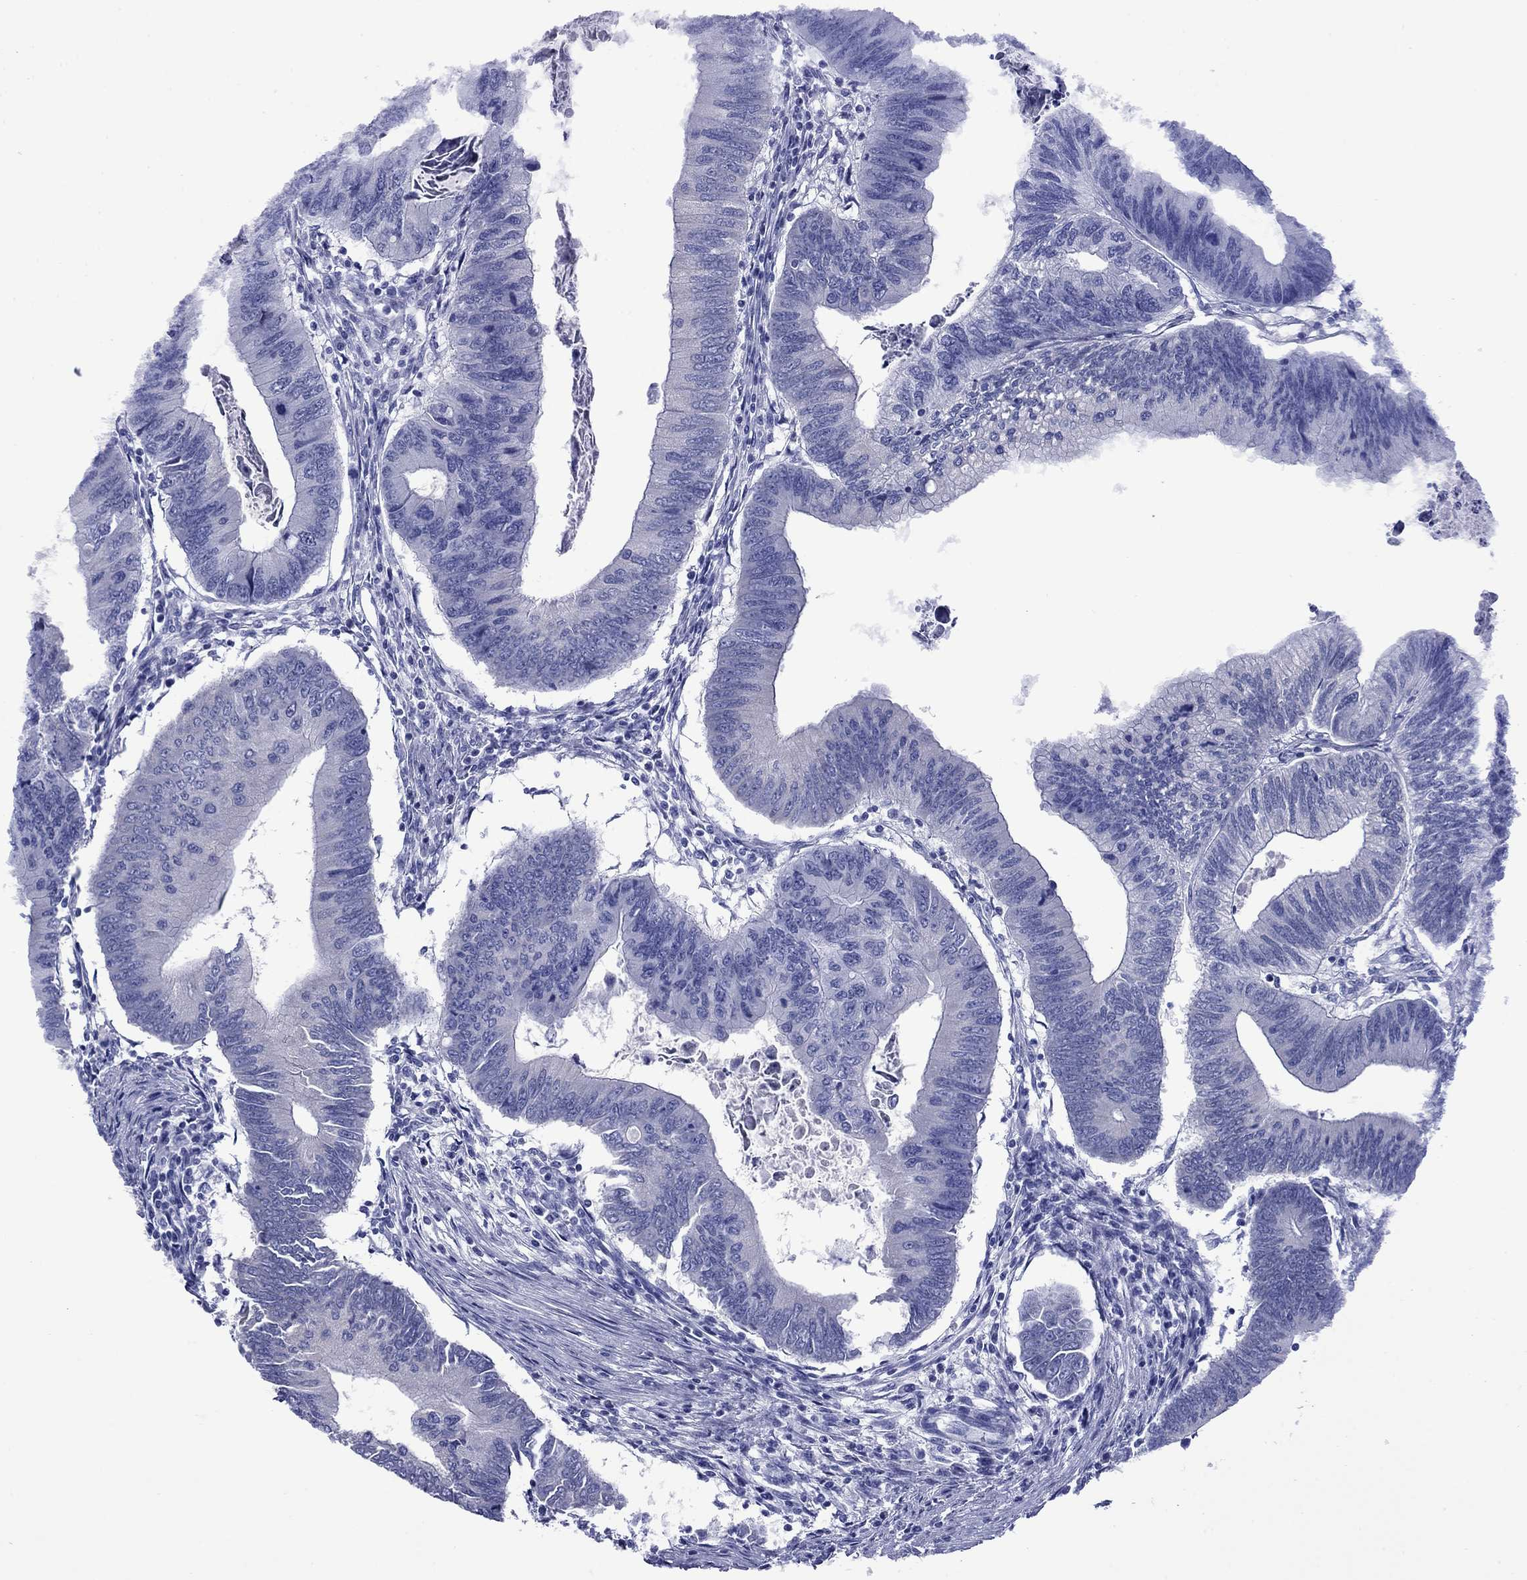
{"staining": {"intensity": "negative", "quantity": "none", "location": "none"}, "tissue": "colorectal cancer", "cell_type": "Tumor cells", "image_type": "cancer", "snomed": [{"axis": "morphology", "description": "Adenocarcinoma, NOS"}, {"axis": "topography", "description": "Colon"}], "caption": "Tumor cells are negative for brown protein staining in colorectal cancer. (Immunohistochemistry, brightfield microscopy, high magnification).", "gene": "ROM1", "patient": {"sex": "male", "age": 53}}